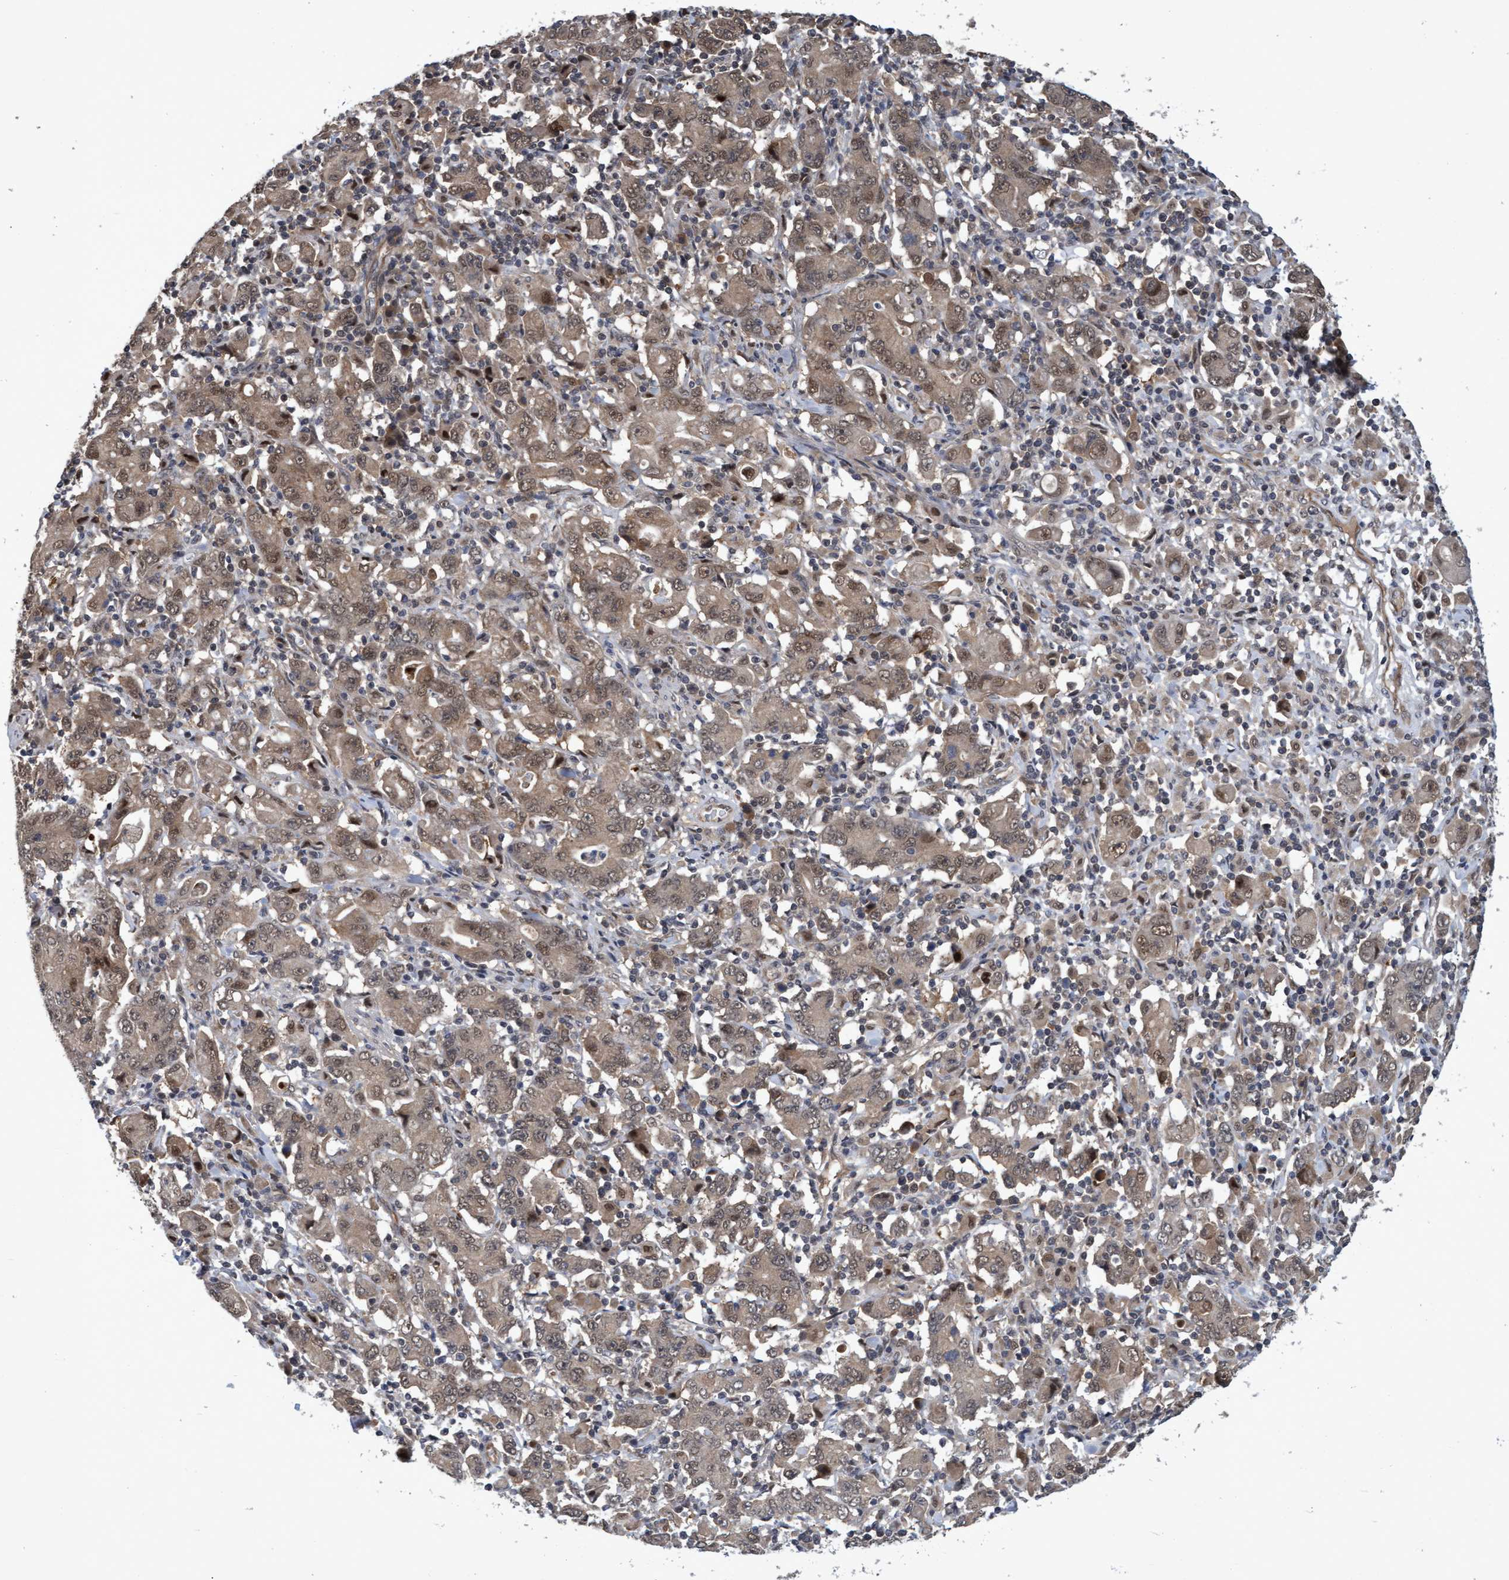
{"staining": {"intensity": "weak", "quantity": ">75%", "location": "cytoplasmic/membranous,nuclear"}, "tissue": "stomach cancer", "cell_type": "Tumor cells", "image_type": "cancer", "snomed": [{"axis": "morphology", "description": "Adenocarcinoma, NOS"}, {"axis": "topography", "description": "Stomach, upper"}], "caption": "Brown immunohistochemical staining in stomach adenocarcinoma shows weak cytoplasmic/membranous and nuclear staining in about >75% of tumor cells.", "gene": "PSMB6", "patient": {"sex": "male", "age": 69}}